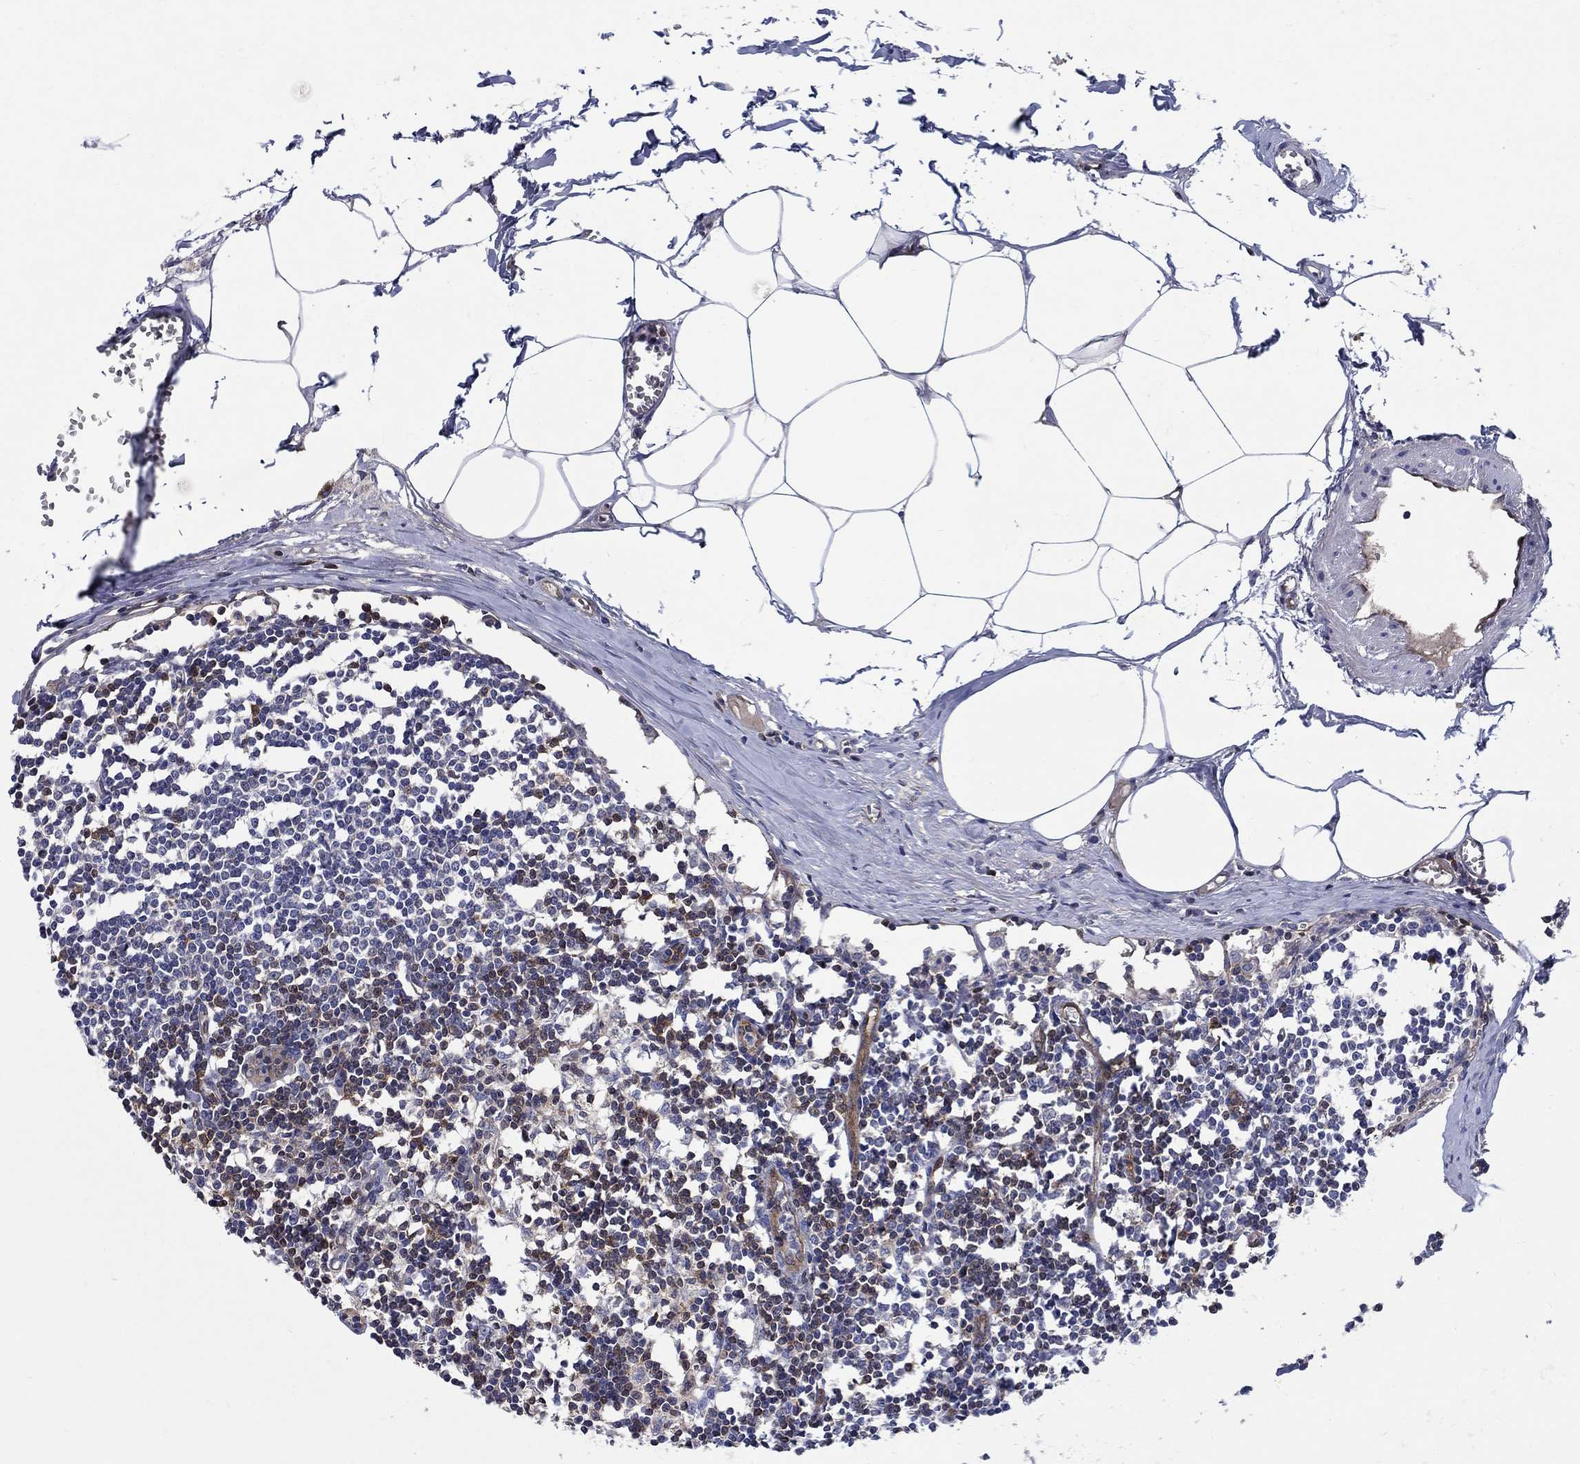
{"staining": {"intensity": "strong", "quantity": "<25%", "location": "cytoplasmic/membranous"}, "tissue": "lymph node", "cell_type": "Germinal center cells", "image_type": "normal", "snomed": [{"axis": "morphology", "description": "Normal tissue, NOS"}, {"axis": "topography", "description": "Lymph node"}], "caption": "This image demonstrates immunohistochemistry (IHC) staining of benign lymph node, with medium strong cytoplasmic/membranous expression in about <25% of germinal center cells.", "gene": "AGFG2", "patient": {"sex": "male", "age": 59}}